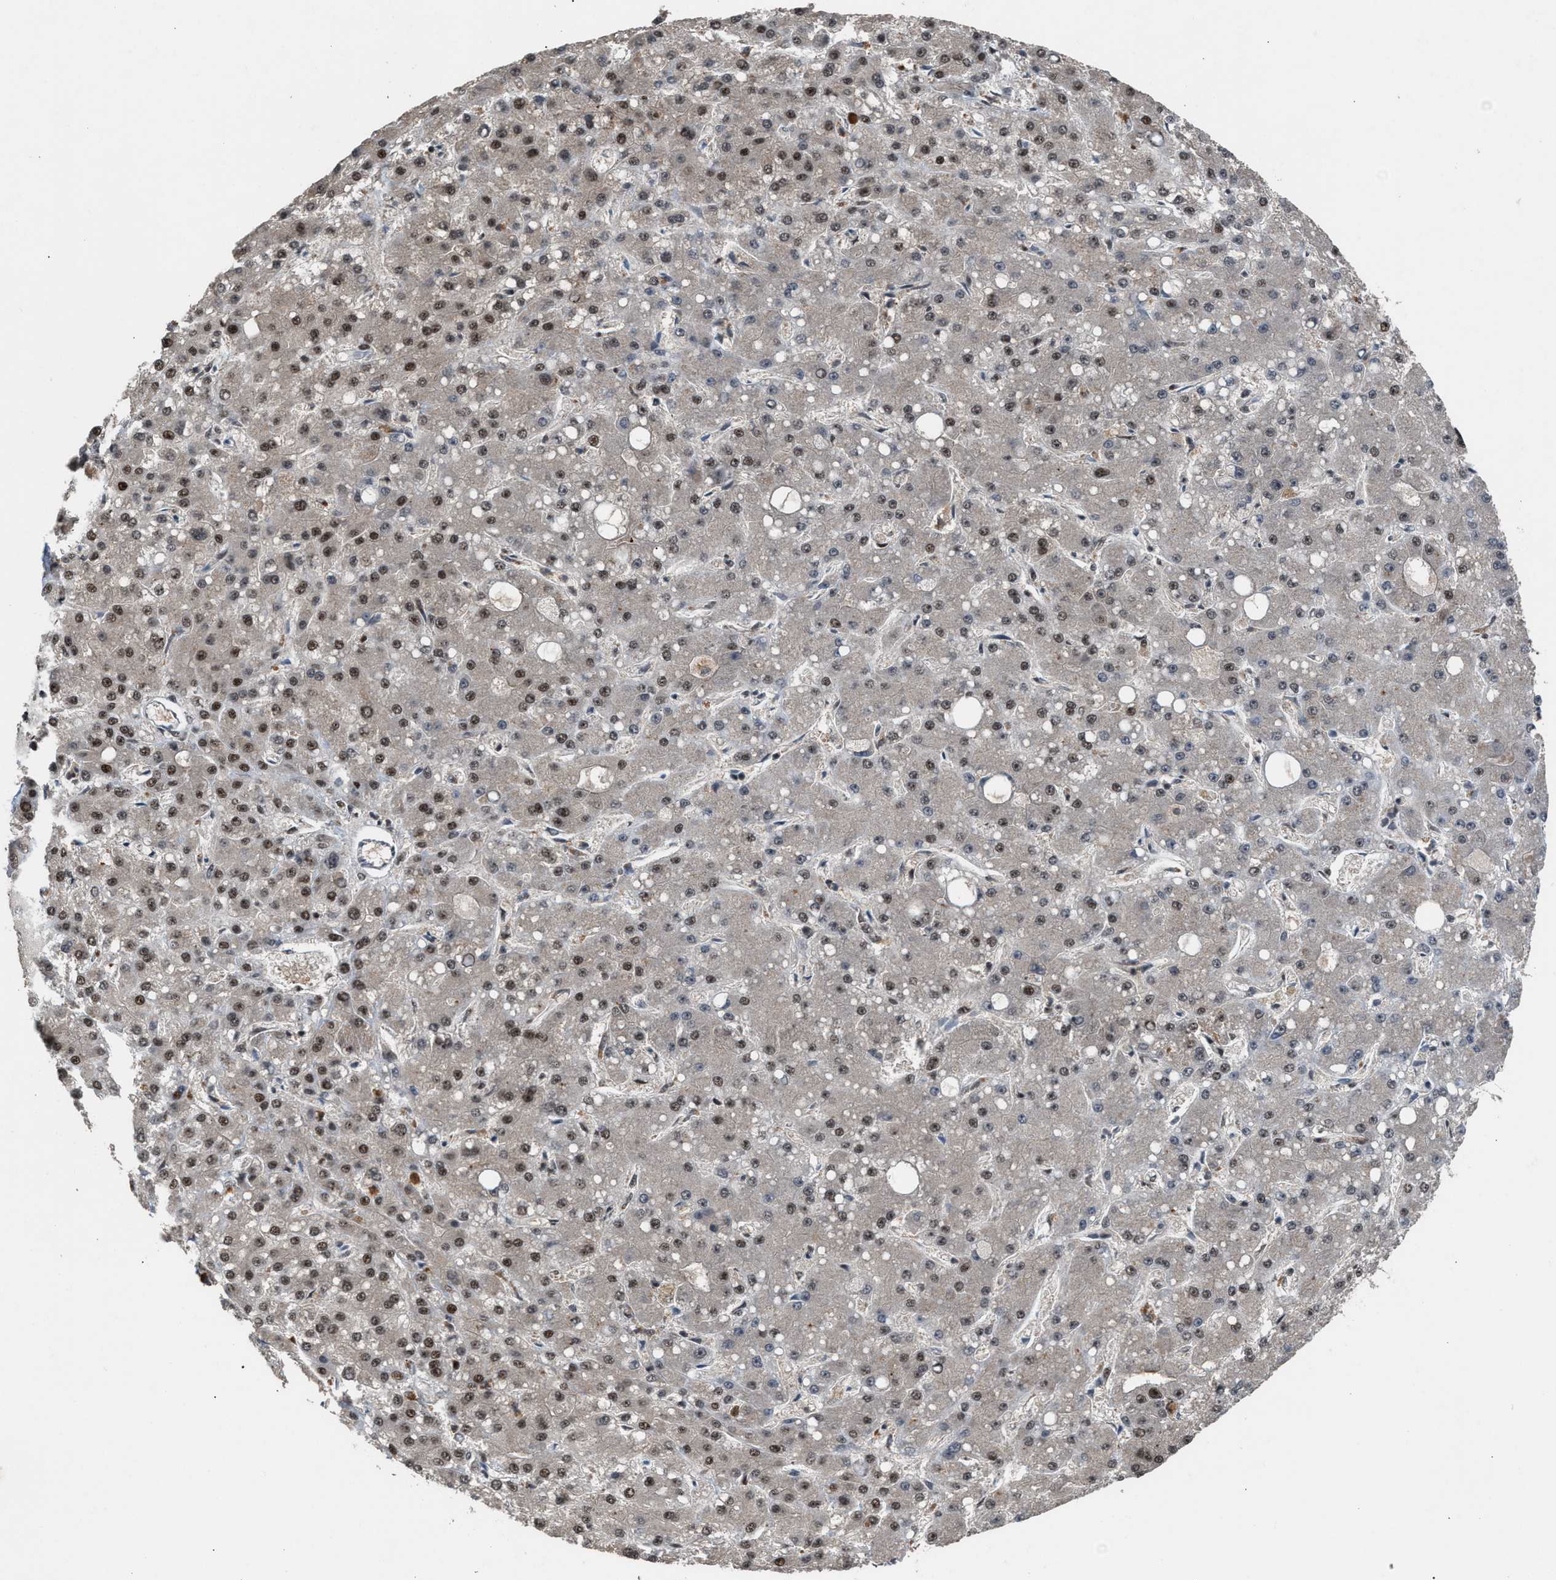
{"staining": {"intensity": "moderate", "quantity": ">75%", "location": "nuclear"}, "tissue": "liver cancer", "cell_type": "Tumor cells", "image_type": "cancer", "snomed": [{"axis": "morphology", "description": "Carcinoma, Hepatocellular, NOS"}, {"axis": "topography", "description": "Liver"}], "caption": "Liver cancer tissue exhibits moderate nuclear staining in about >75% of tumor cells, visualized by immunohistochemistry.", "gene": "PRPF4", "patient": {"sex": "male", "age": 67}}